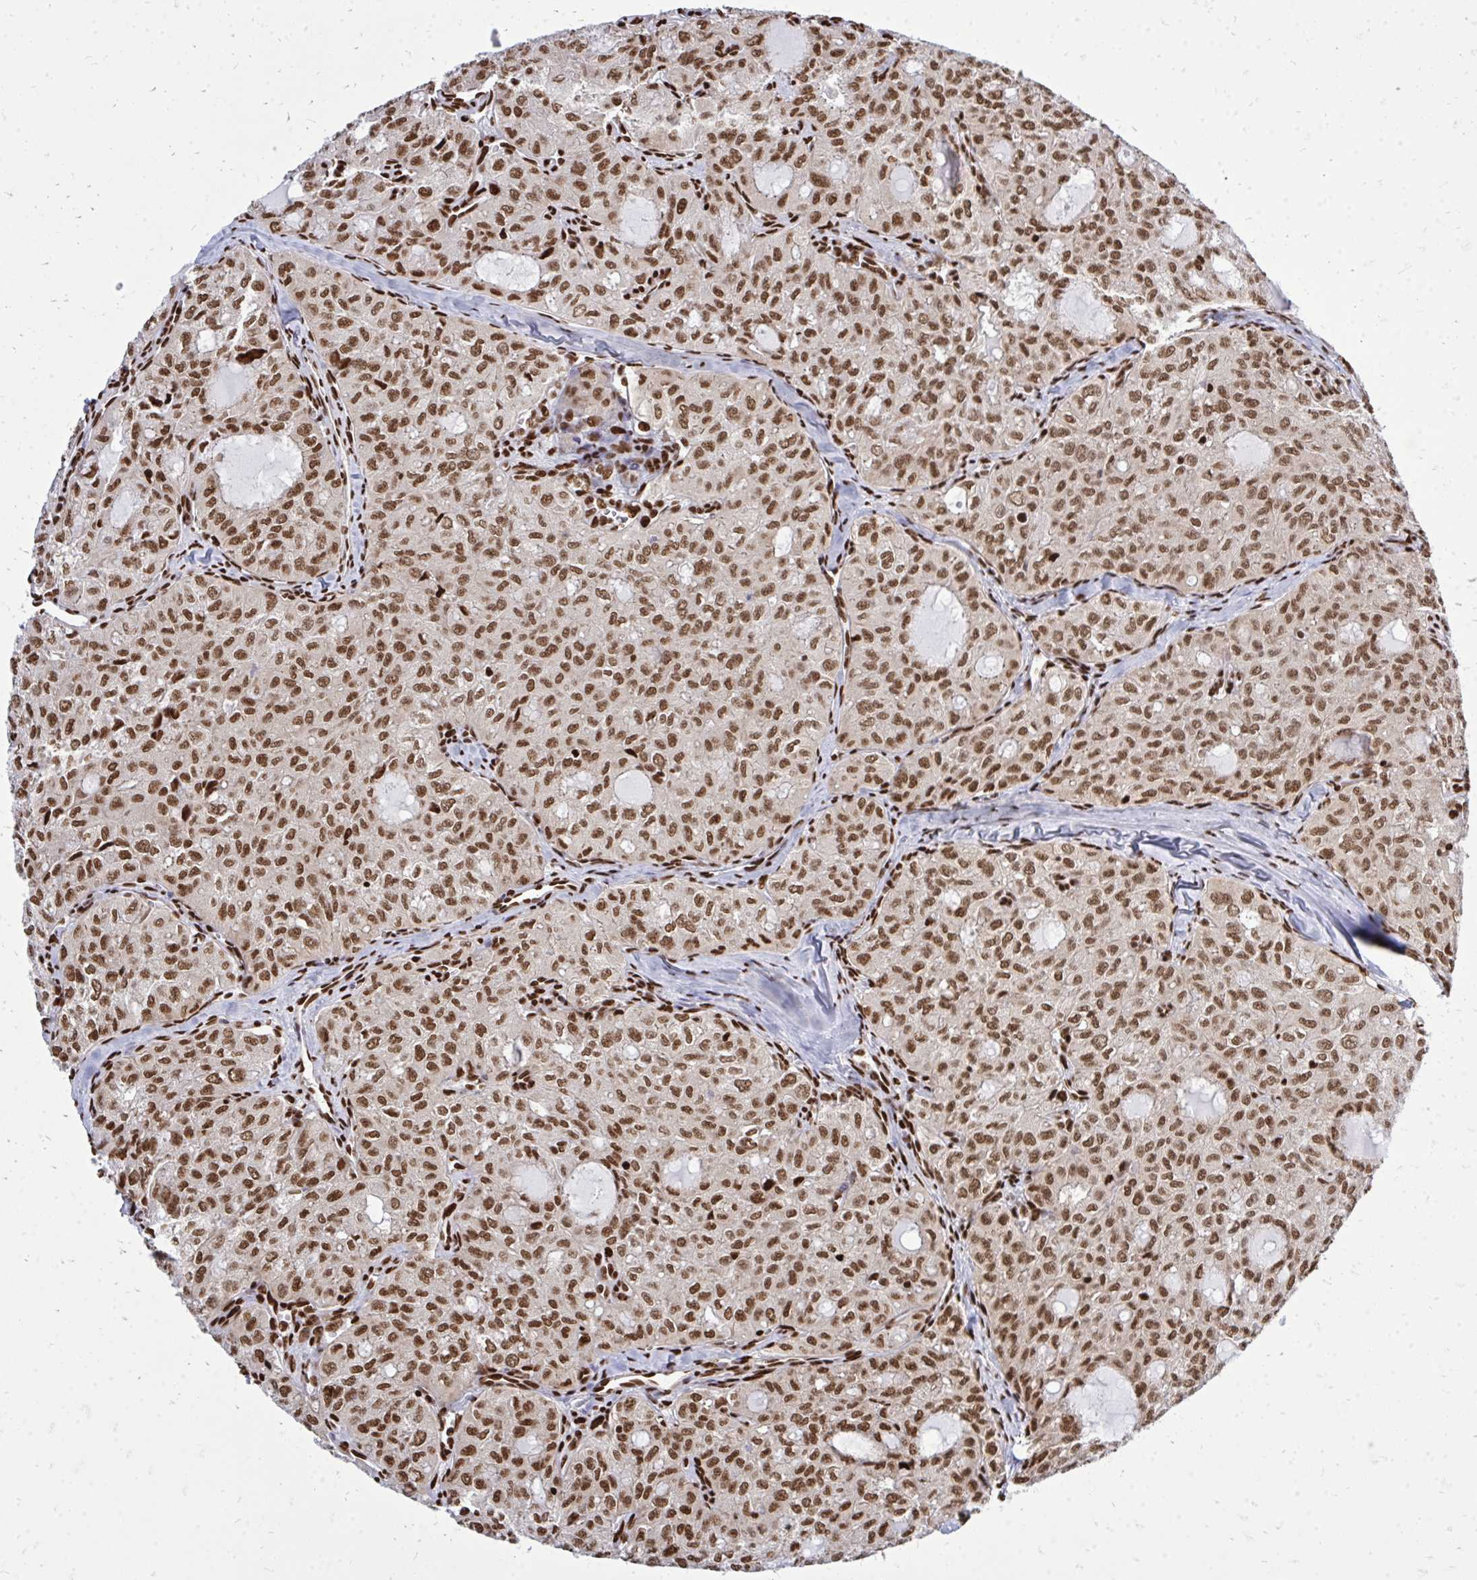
{"staining": {"intensity": "moderate", "quantity": ">75%", "location": "nuclear"}, "tissue": "thyroid cancer", "cell_type": "Tumor cells", "image_type": "cancer", "snomed": [{"axis": "morphology", "description": "Follicular adenoma carcinoma, NOS"}, {"axis": "topography", "description": "Thyroid gland"}], "caption": "A photomicrograph of thyroid cancer (follicular adenoma carcinoma) stained for a protein exhibits moderate nuclear brown staining in tumor cells.", "gene": "TBL1Y", "patient": {"sex": "male", "age": 75}}